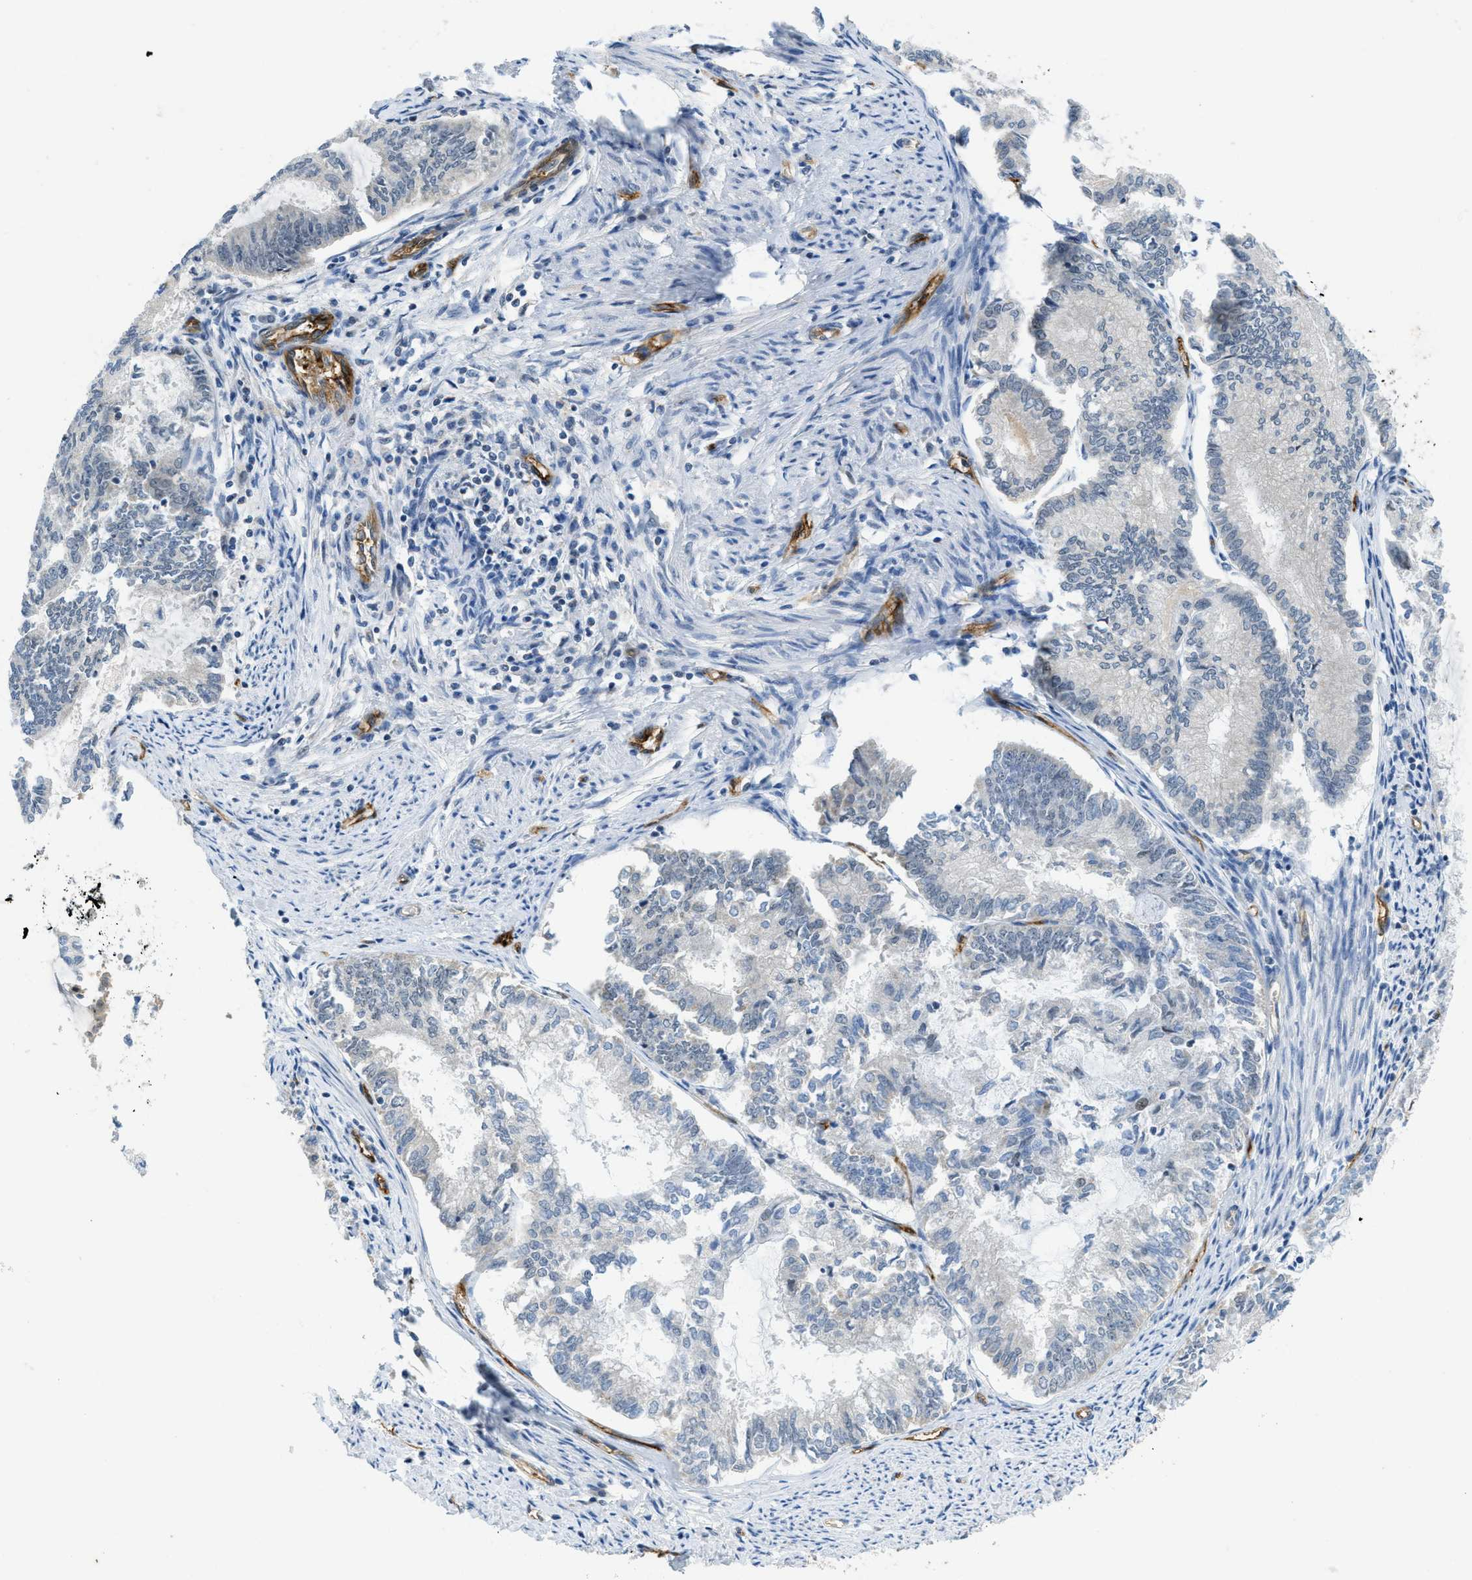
{"staining": {"intensity": "negative", "quantity": "none", "location": "none"}, "tissue": "endometrial cancer", "cell_type": "Tumor cells", "image_type": "cancer", "snomed": [{"axis": "morphology", "description": "Adenocarcinoma, NOS"}, {"axis": "topography", "description": "Endometrium"}], "caption": "Tumor cells are negative for protein expression in human endometrial cancer (adenocarcinoma).", "gene": "SLCO2A1", "patient": {"sex": "female", "age": 86}}